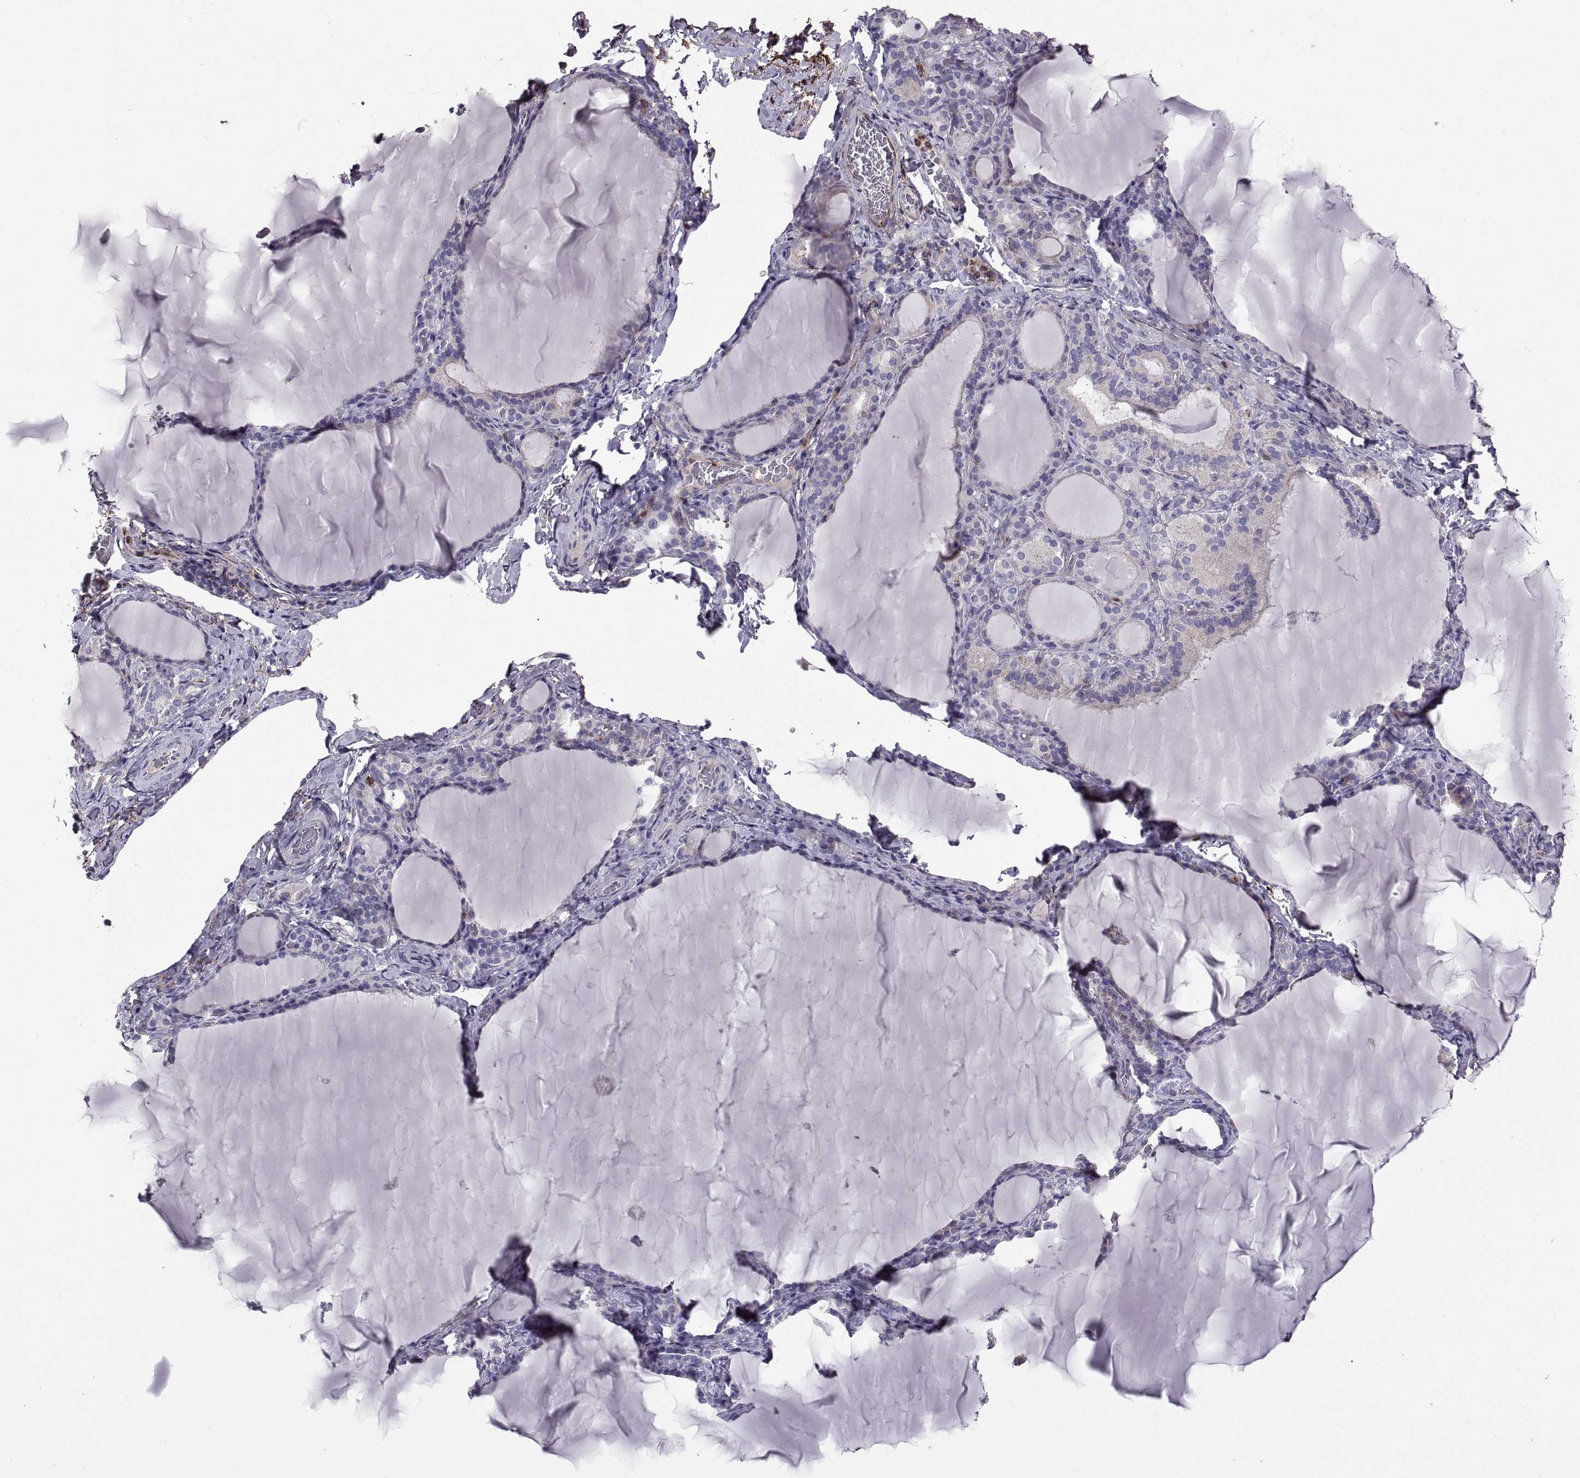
{"staining": {"intensity": "negative", "quantity": "none", "location": "none"}, "tissue": "thyroid gland", "cell_type": "Glandular cells", "image_type": "normal", "snomed": [{"axis": "morphology", "description": "Normal tissue, NOS"}, {"axis": "morphology", "description": "Hyperplasia, NOS"}, {"axis": "topography", "description": "Thyroid gland"}], "caption": "Glandular cells show no significant protein expression in unremarkable thyroid gland. (DAB (3,3'-diaminobenzidine) IHC, high magnification).", "gene": "EMILIN2", "patient": {"sex": "female", "age": 27}}